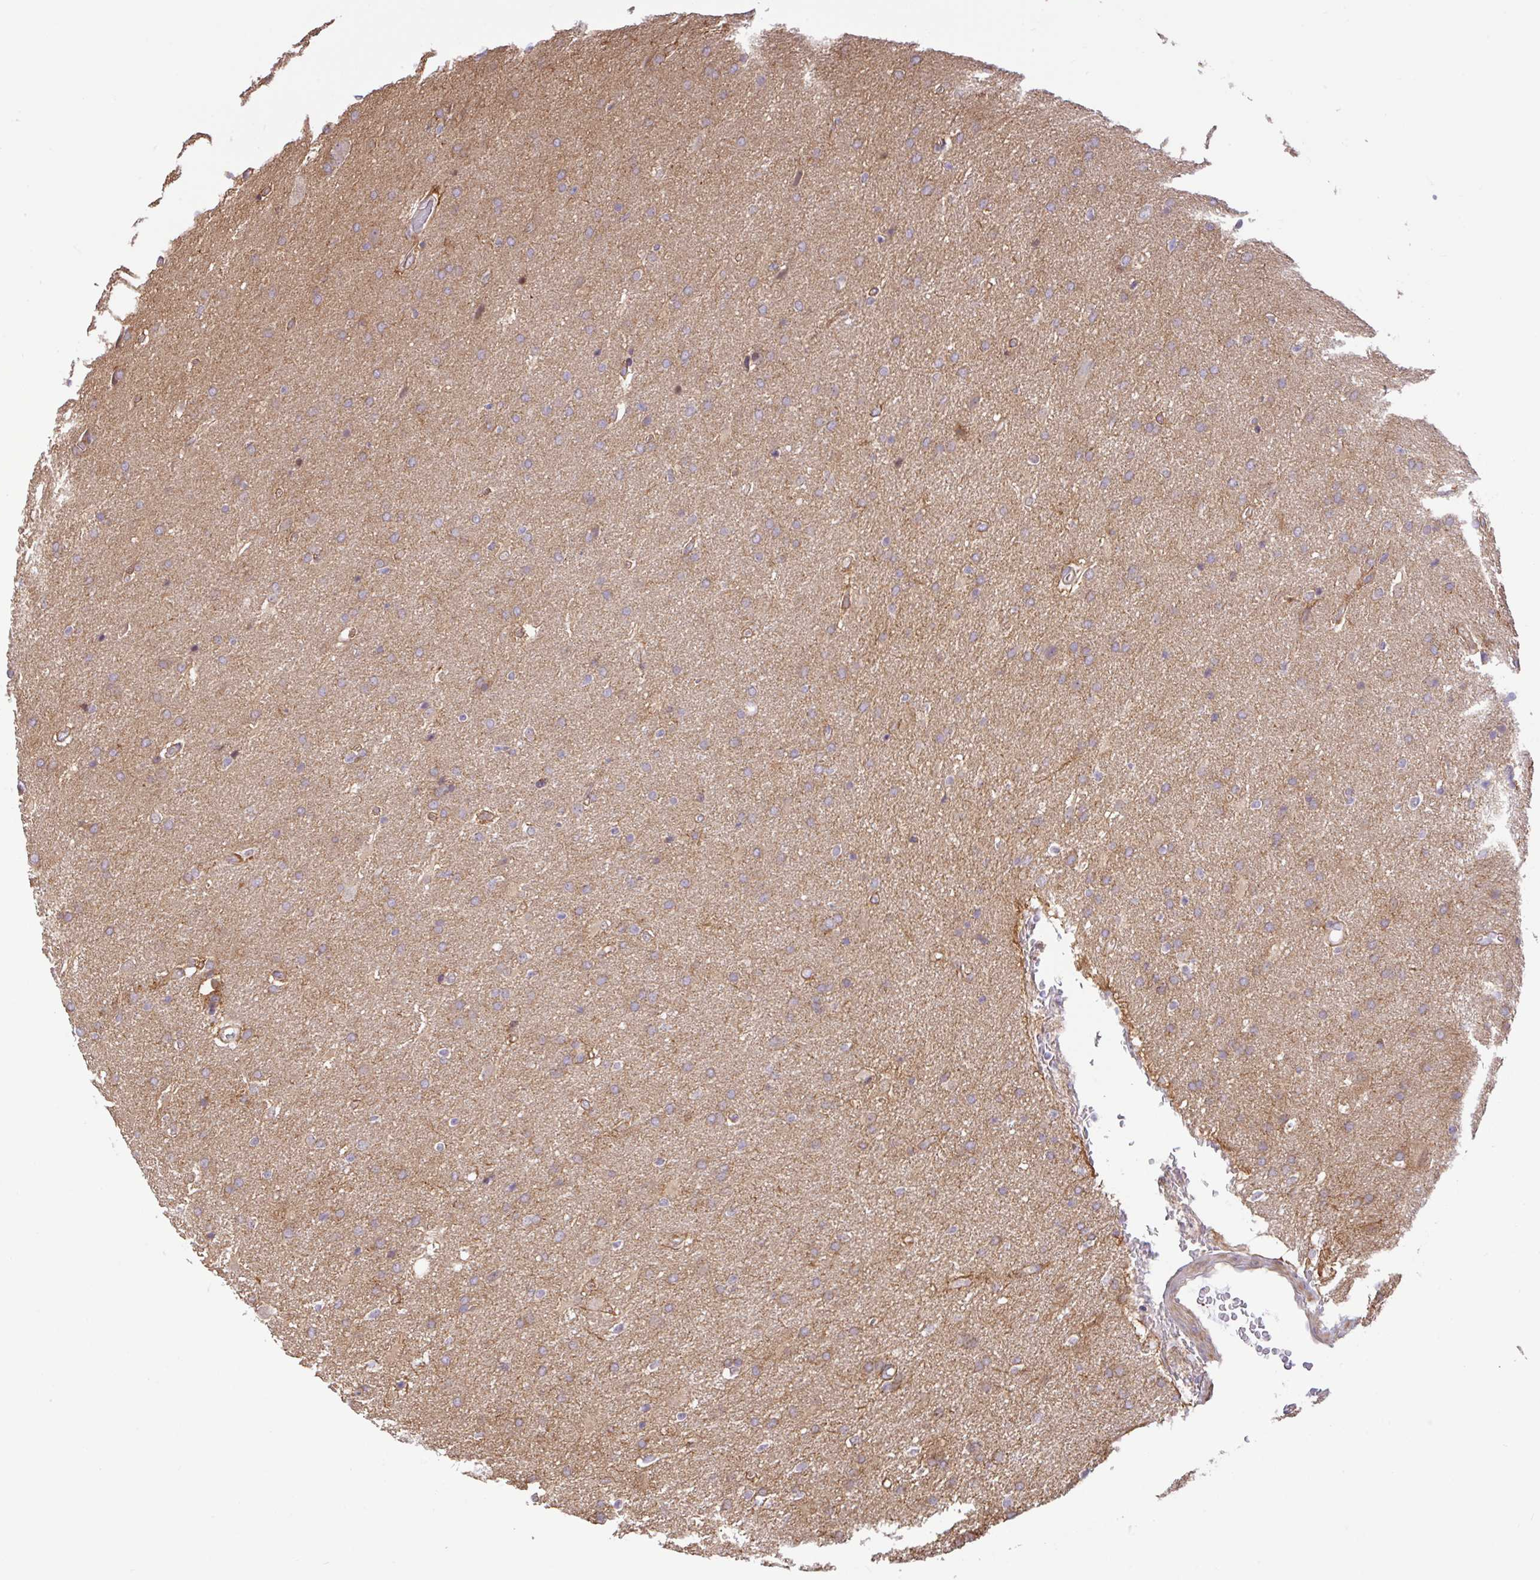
{"staining": {"intensity": "weak", "quantity": "25%-75%", "location": "cytoplasmic/membranous"}, "tissue": "glioma", "cell_type": "Tumor cells", "image_type": "cancer", "snomed": [{"axis": "morphology", "description": "Glioma, malignant, High grade"}, {"axis": "topography", "description": "Brain"}], "caption": "This histopathology image reveals immunohistochemistry (IHC) staining of human glioma, with low weak cytoplasmic/membranous positivity in about 25%-75% of tumor cells.", "gene": "DLEU7", "patient": {"sex": "male", "age": 56}}